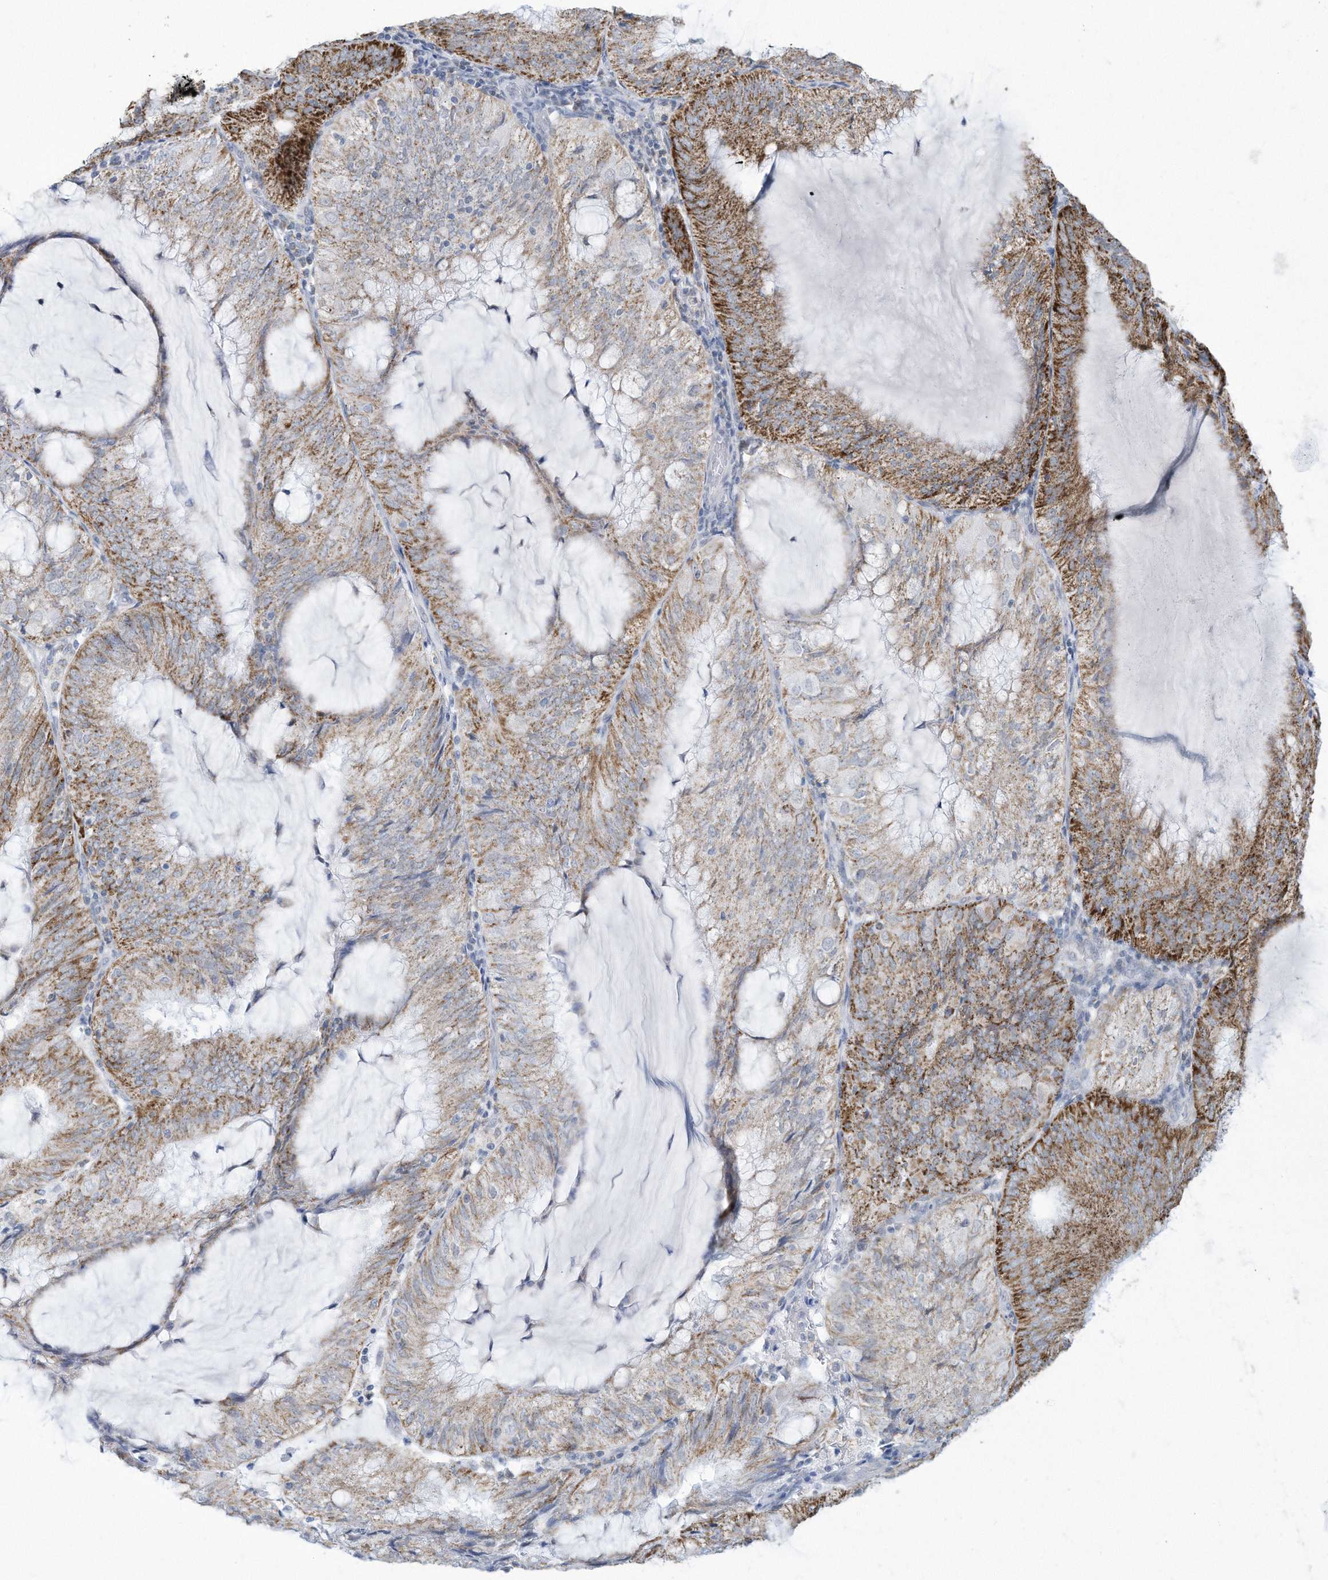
{"staining": {"intensity": "strong", "quantity": "25%-75%", "location": "cytoplasmic/membranous"}, "tissue": "endometrial cancer", "cell_type": "Tumor cells", "image_type": "cancer", "snomed": [{"axis": "morphology", "description": "Adenocarcinoma, NOS"}, {"axis": "topography", "description": "Endometrium"}], "caption": "Immunohistochemical staining of human endometrial cancer exhibits high levels of strong cytoplasmic/membranous protein staining in approximately 25%-75% of tumor cells.", "gene": "ALDH6A1", "patient": {"sex": "female", "age": 81}}